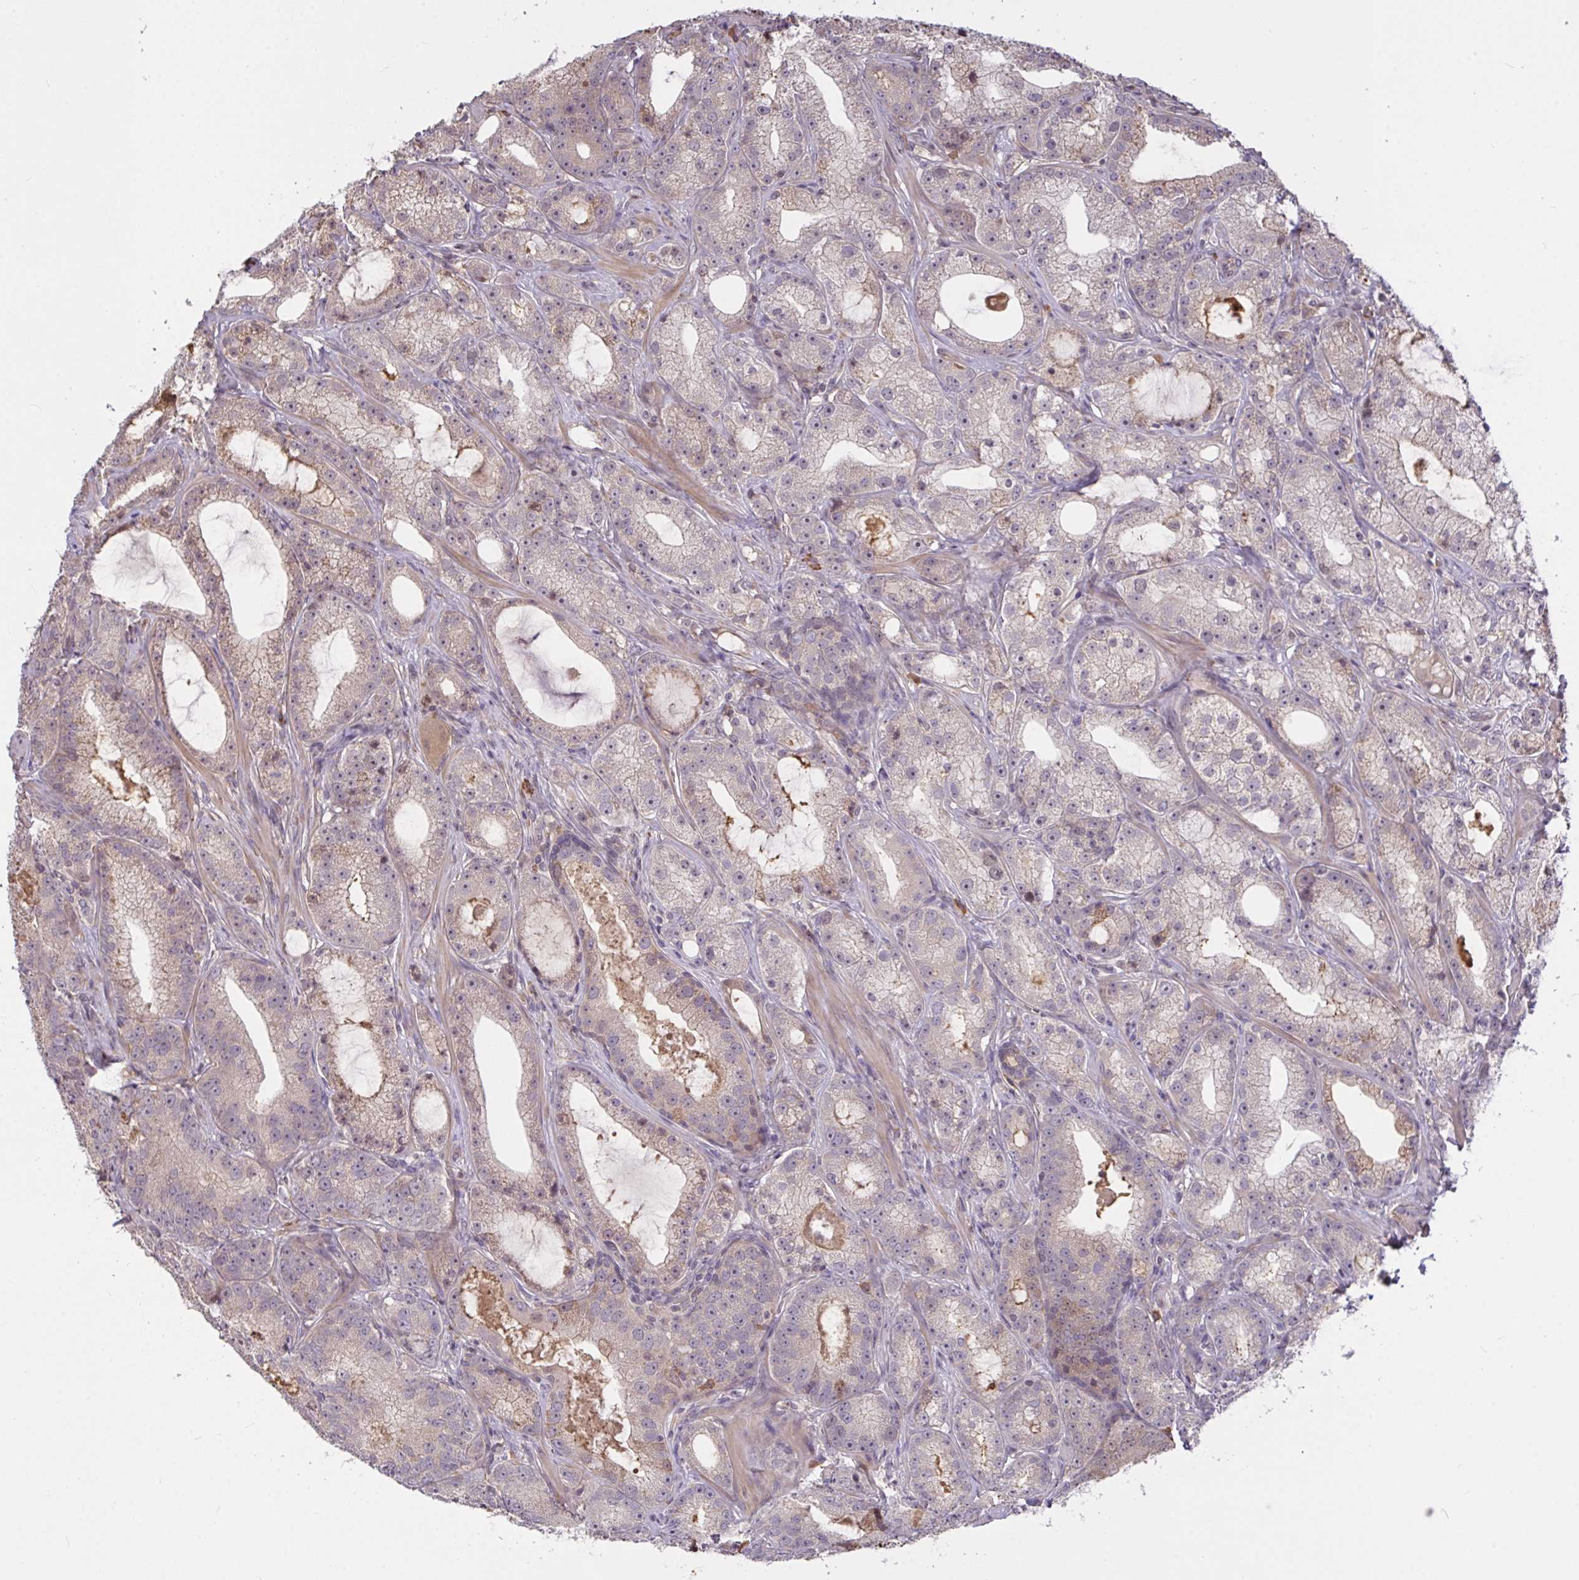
{"staining": {"intensity": "negative", "quantity": "none", "location": "none"}, "tissue": "prostate cancer", "cell_type": "Tumor cells", "image_type": "cancer", "snomed": [{"axis": "morphology", "description": "Adenocarcinoma, High grade"}, {"axis": "topography", "description": "Prostate"}], "caption": "An immunohistochemistry image of high-grade adenocarcinoma (prostate) is shown. There is no staining in tumor cells of high-grade adenocarcinoma (prostate). Nuclei are stained in blue.", "gene": "FCER1A", "patient": {"sex": "male", "age": 65}}